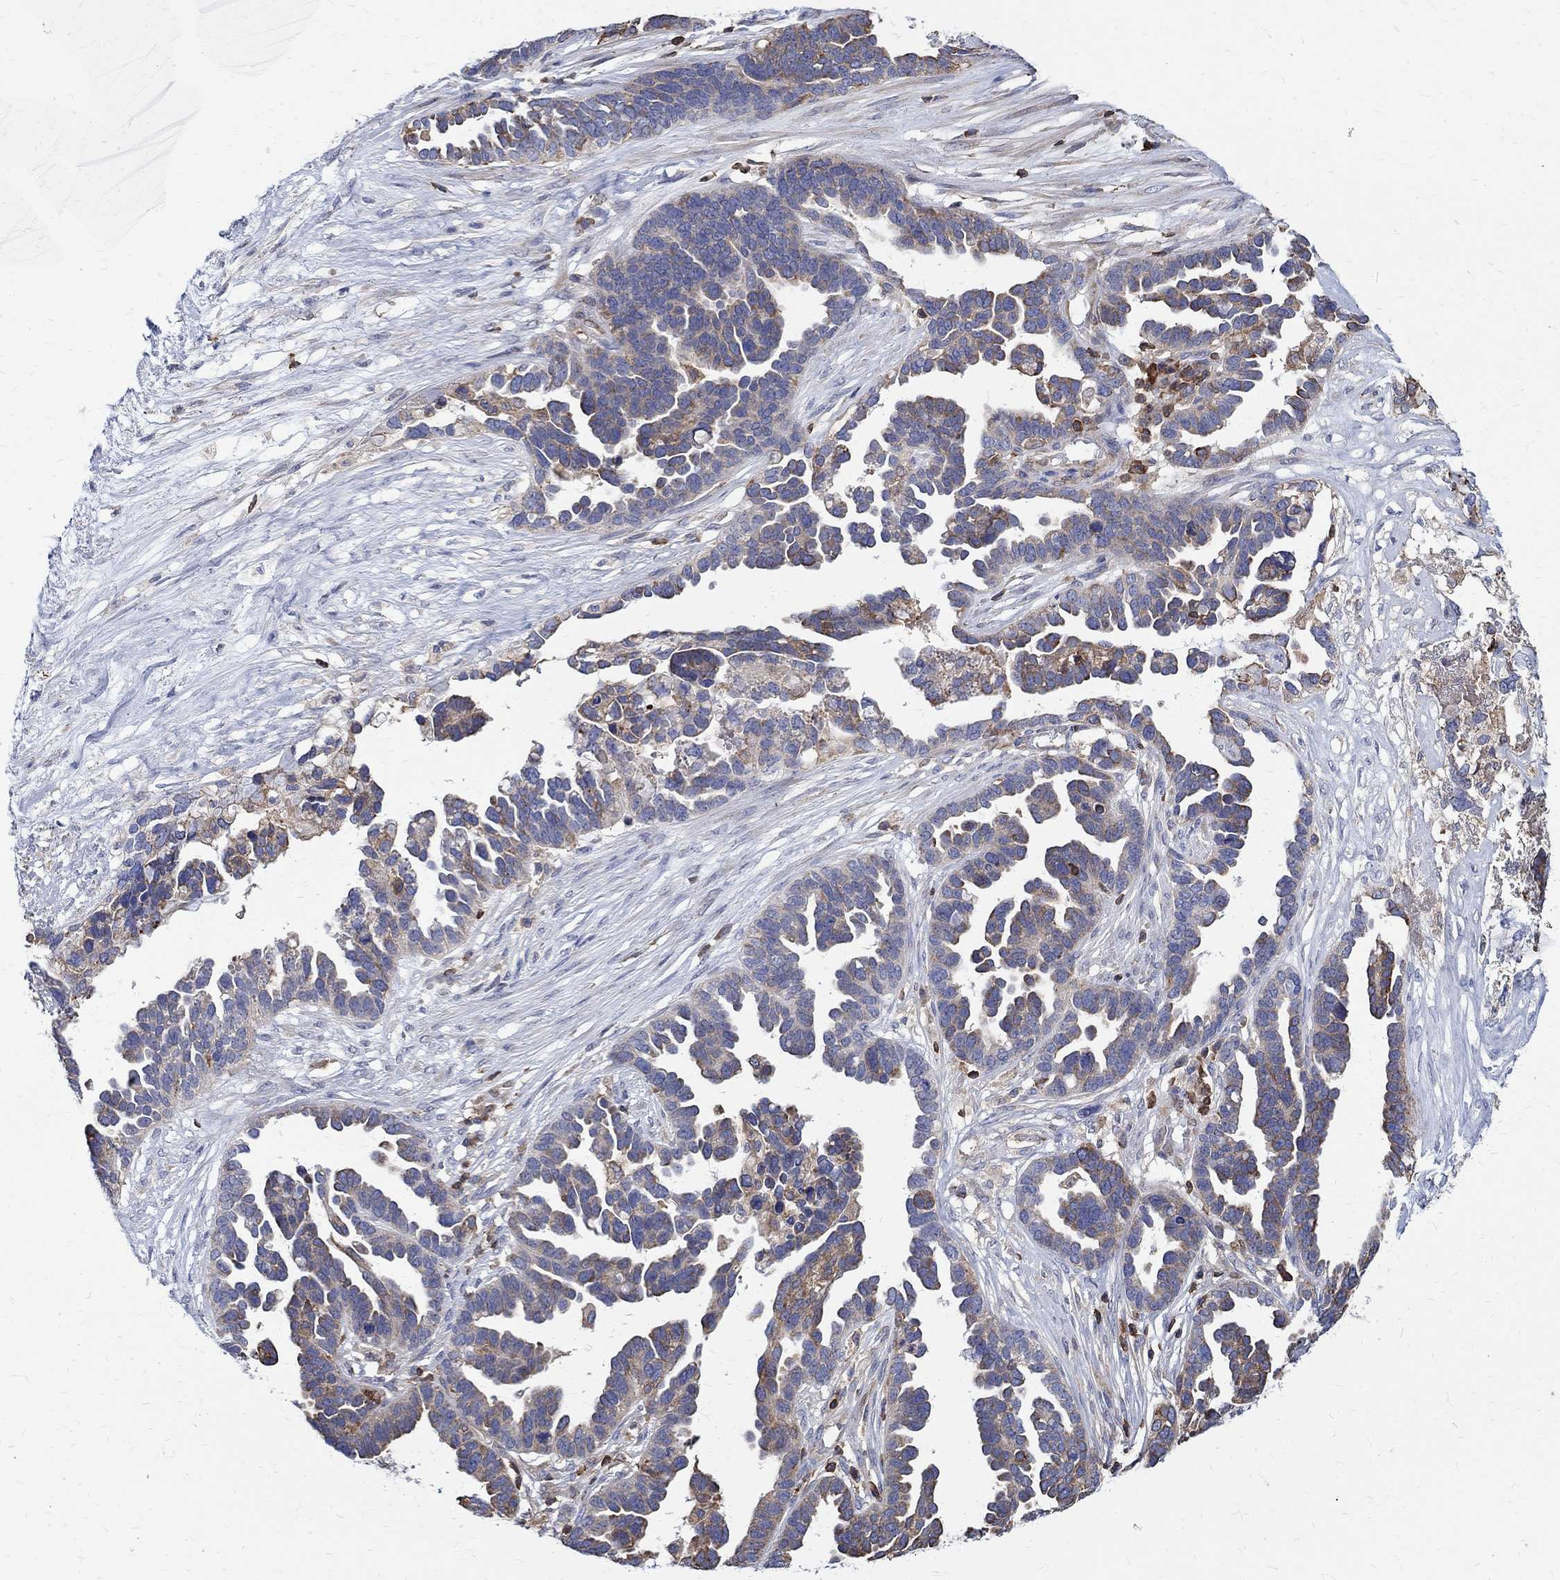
{"staining": {"intensity": "moderate", "quantity": "<25%", "location": "cytoplasmic/membranous"}, "tissue": "ovarian cancer", "cell_type": "Tumor cells", "image_type": "cancer", "snomed": [{"axis": "morphology", "description": "Cystadenocarcinoma, serous, NOS"}, {"axis": "topography", "description": "Ovary"}], "caption": "DAB (3,3'-diaminobenzidine) immunohistochemical staining of human ovarian cancer displays moderate cytoplasmic/membranous protein positivity in approximately <25% of tumor cells.", "gene": "AGAP2", "patient": {"sex": "female", "age": 54}}